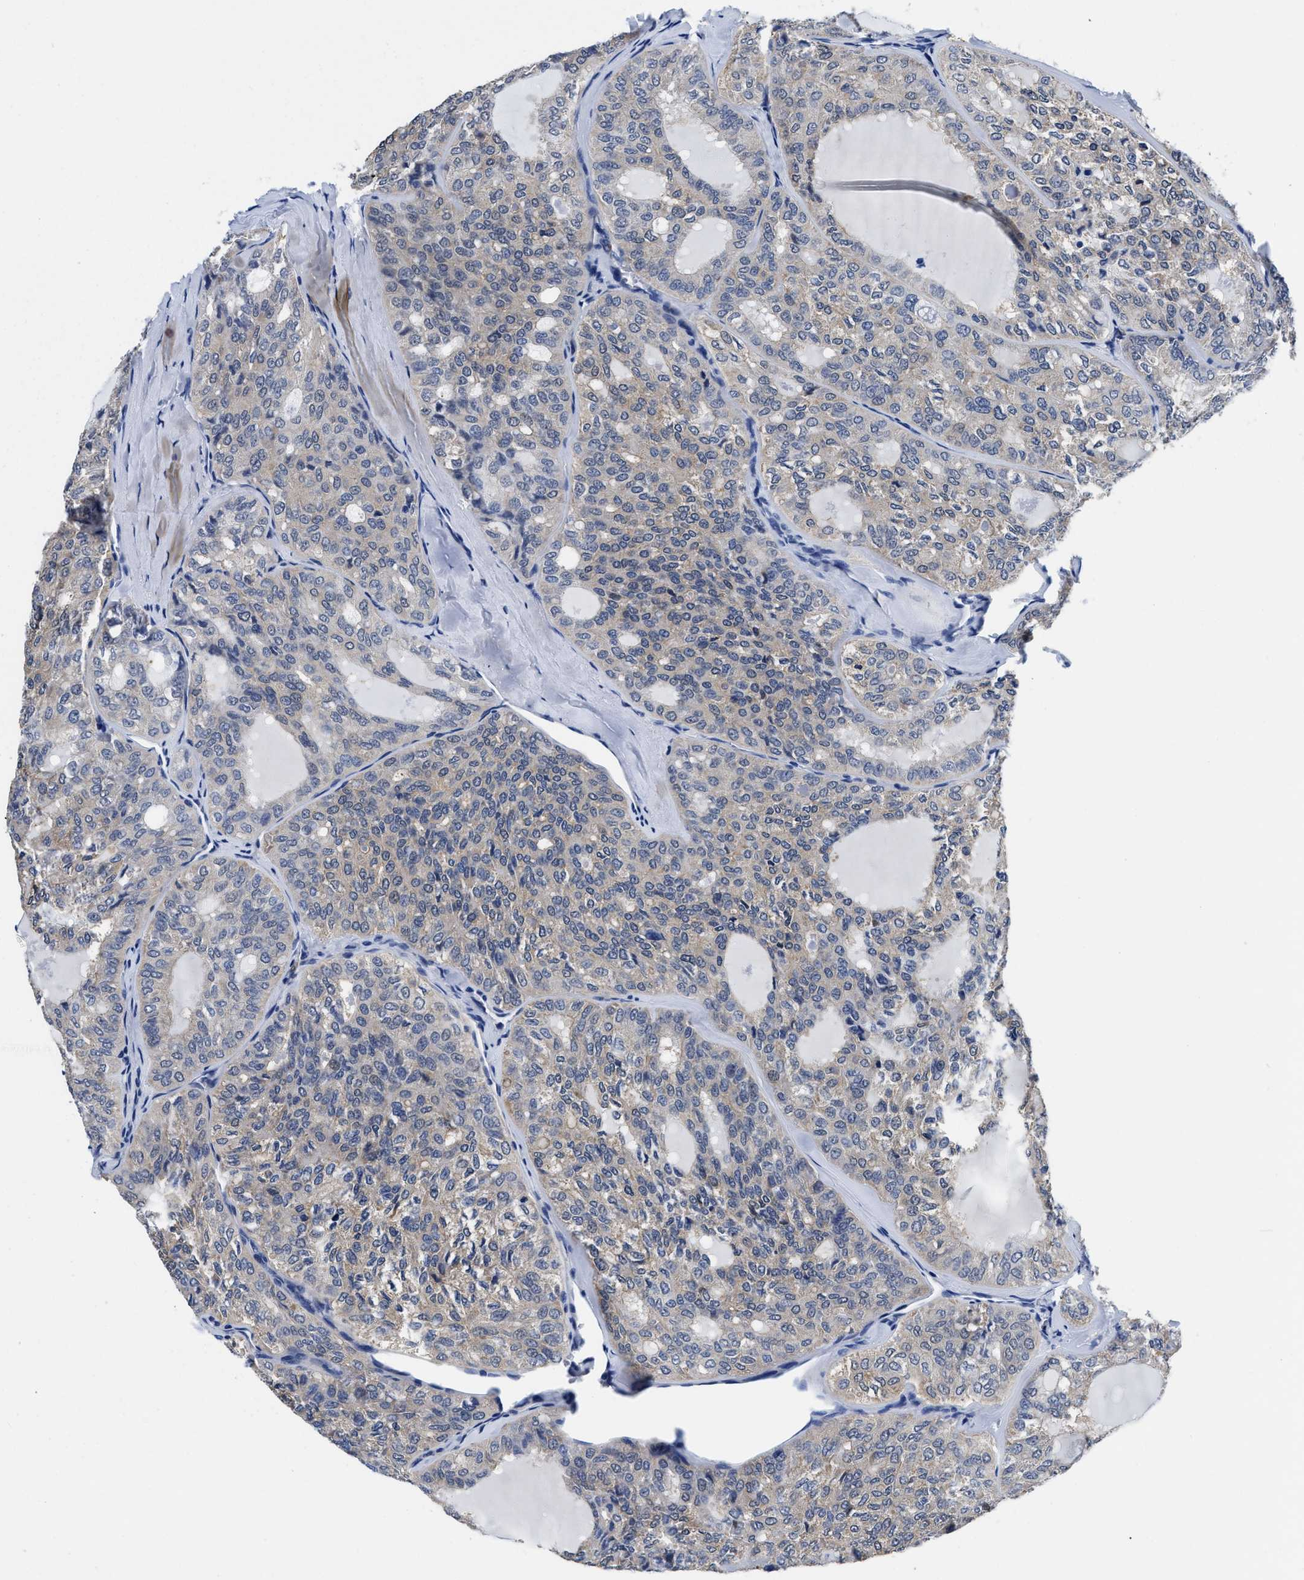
{"staining": {"intensity": "weak", "quantity": "25%-75%", "location": "cytoplasmic/membranous"}, "tissue": "thyroid cancer", "cell_type": "Tumor cells", "image_type": "cancer", "snomed": [{"axis": "morphology", "description": "Follicular adenoma carcinoma, NOS"}, {"axis": "topography", "description": "Thyroid gland"}], "caption": "An image of thyroid cancer stained for a protein exhibits weak cytoplasmic/membranous brown staining in tumor cells.", "gene": "SLC35F1", "patient": {"sex": "male", "age": 75}}